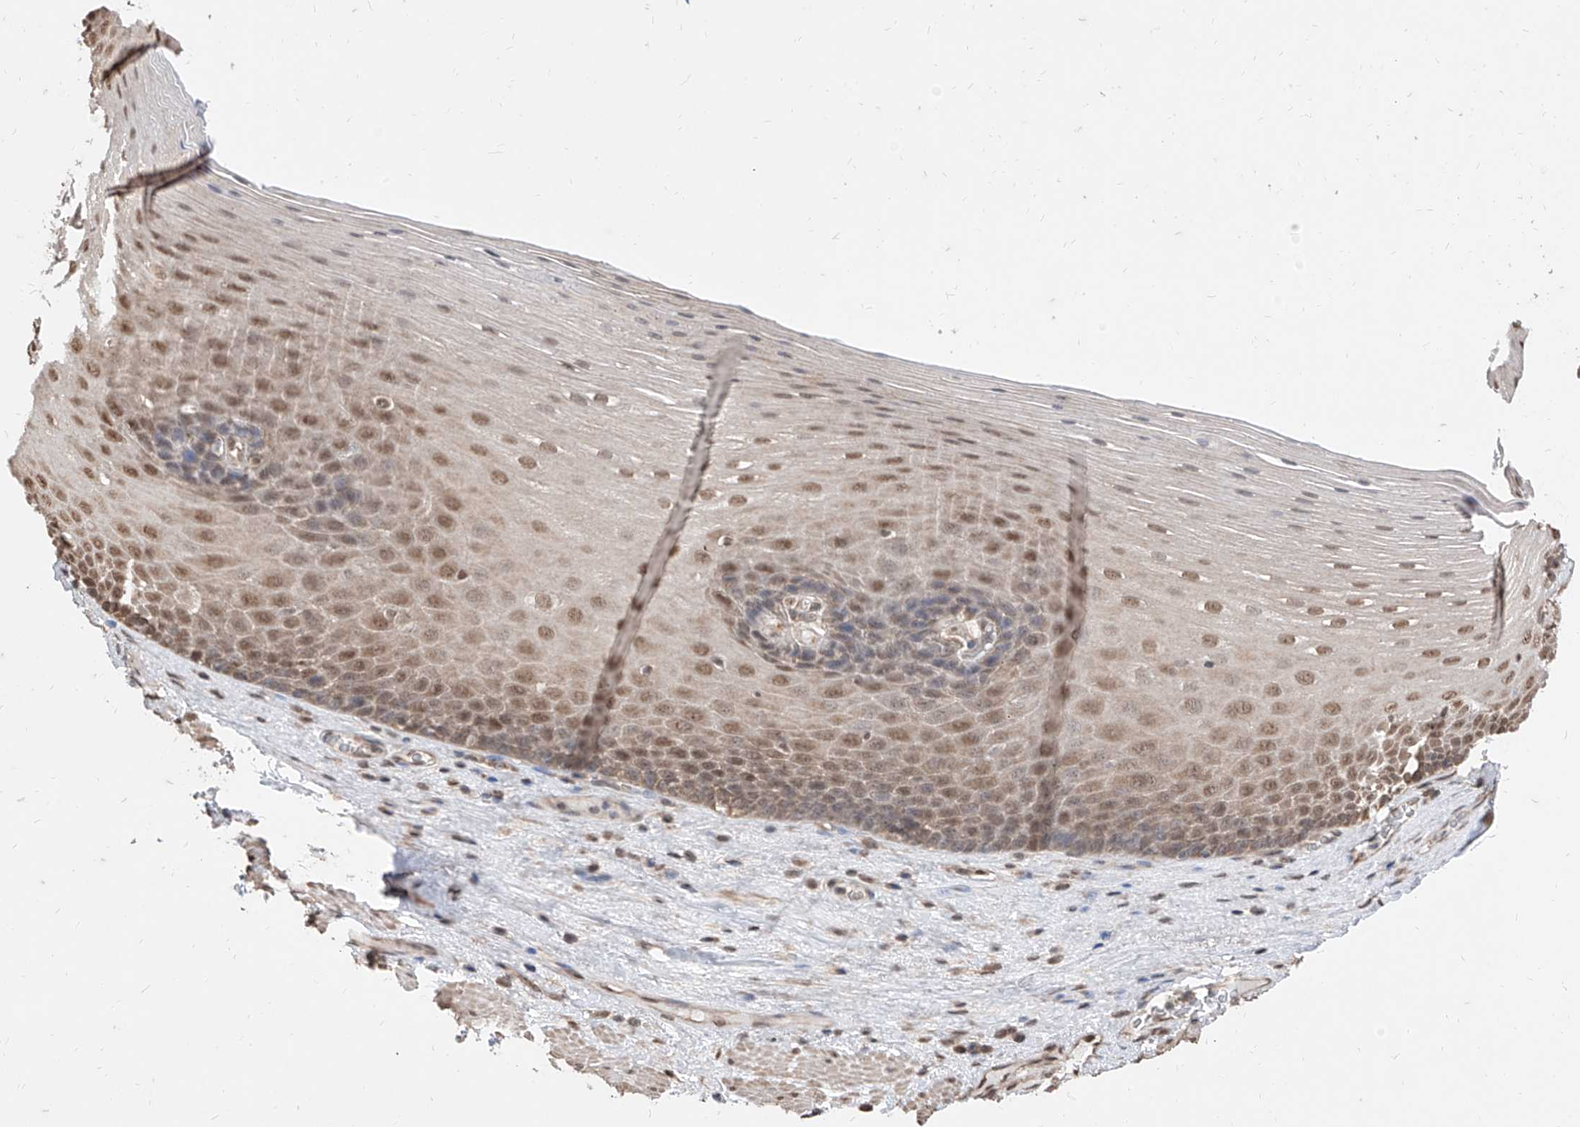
{"staining": {"intensity": "moderate", "quantity": "25%-75%", "location": "nuclear"}, "tissue": "esophagus", "cell_type": "Squamous epithelial cells", "image_type": "normal", "snomed": [{"axis": "morphology", "description": "Normal tissue, NOS"}, {"axis": "topography", "description": "Esophagus"}], "caption": "Esophagus stained for a protein exhibits moderate nuclear positivity in squamous epithelial cells.", "gene": "C8orf82", "patient": {"sex": "male", "age": 62}}